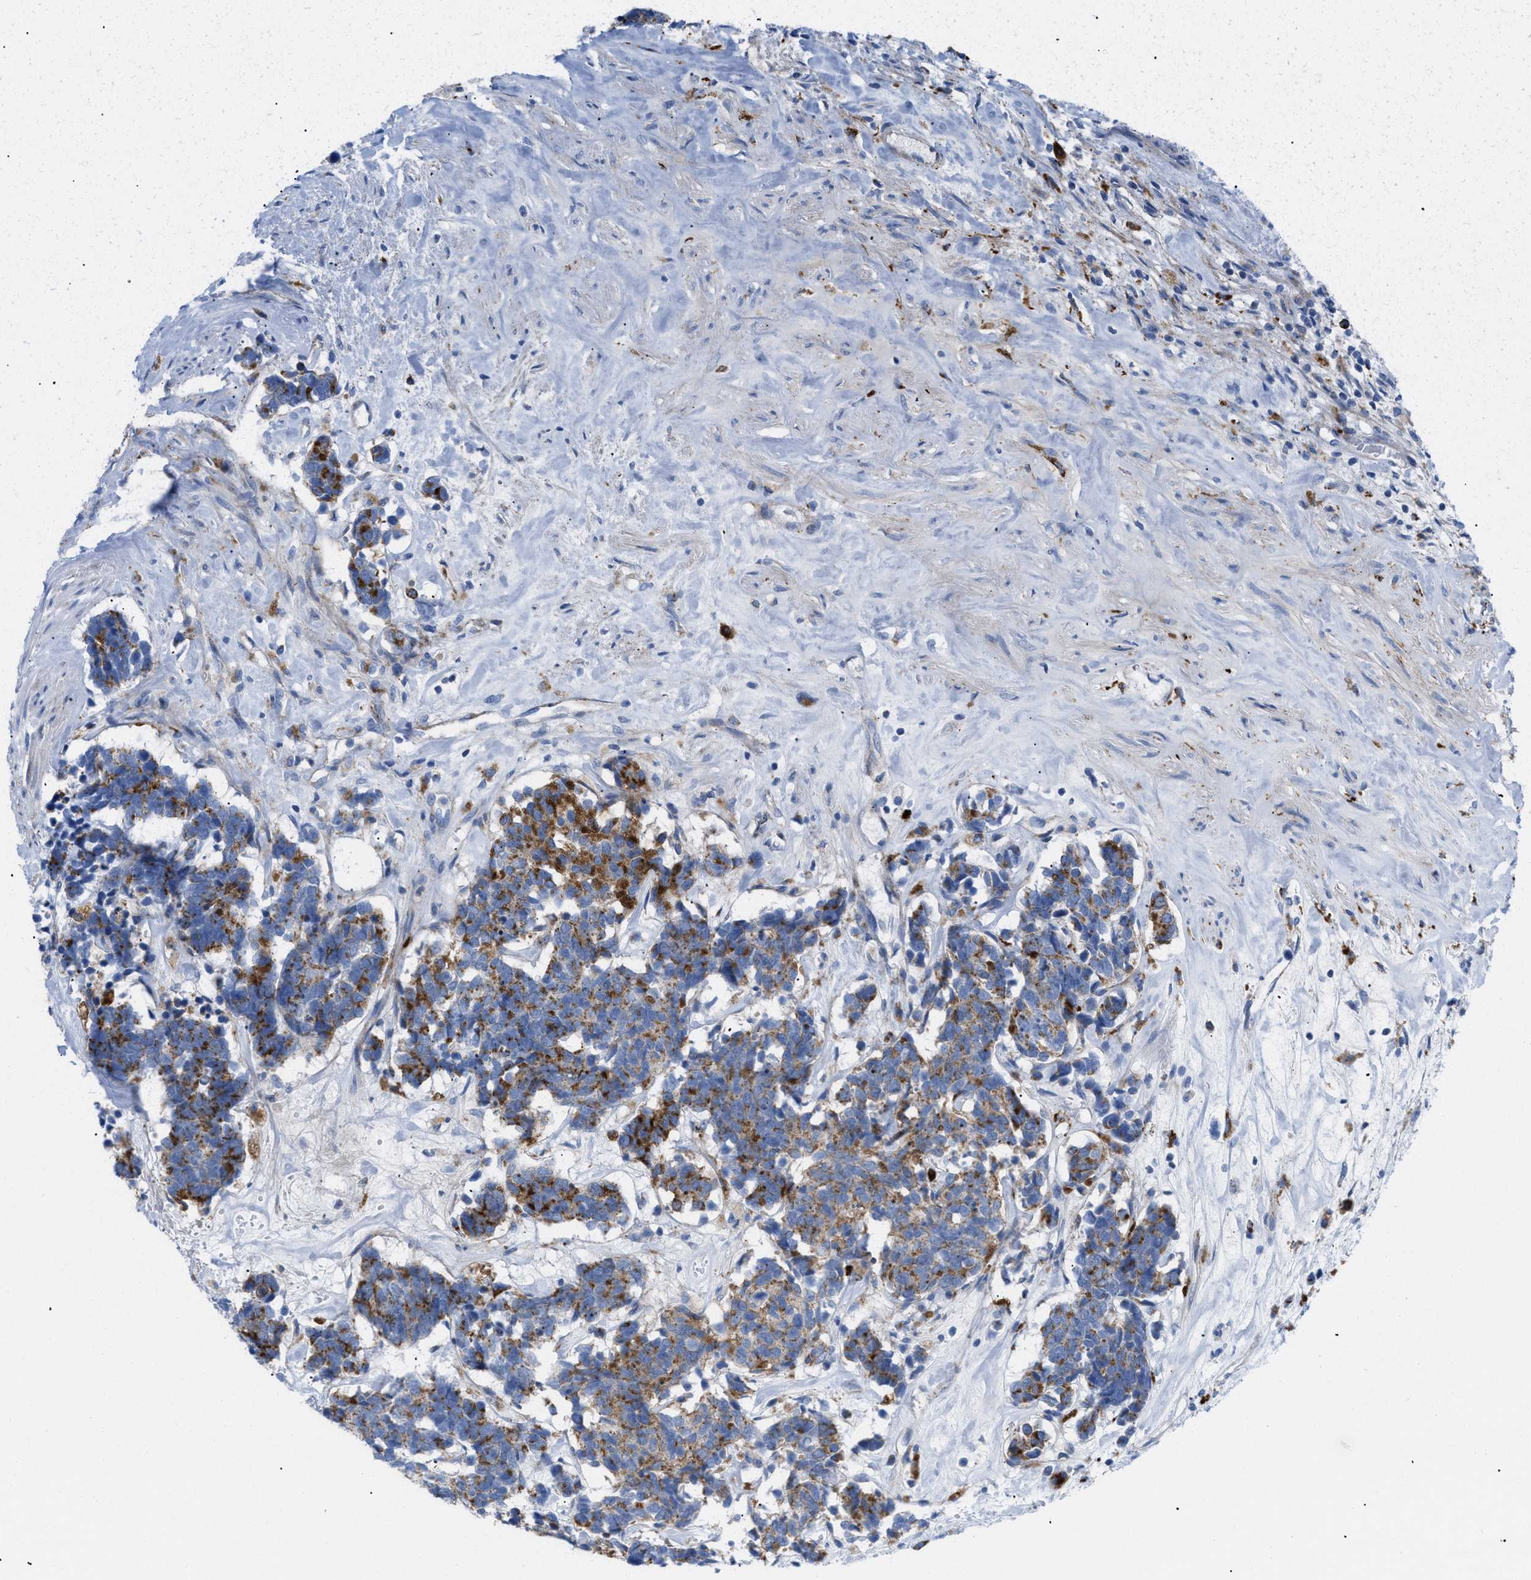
{"staining": {"intensity": "moderate", "quantity": ">75%", "location": "cytoplasmic/membranous"}, "tissue": "carcinoid", "cell_type": "Tumor cells", "image_type": "cancer", "snomed": [{"axis": "morphology", "description": "Carcinoma, NOS"}, {"axis": "morphology", "description": "Carcinoid, malignant, NOS"}, {"axis": "topography", "description": "Urinary bladder"}], "caption": "Protein analysis of carcinoid (malignant) tissue demonstrates moderate cytoplasmic/membranous staining in approximately >75% of tumor cells. (IHC, brightfield microscopy, high magnification).", "gene": "DRAM2", "patient": {"sex": "male", "age": 57}}